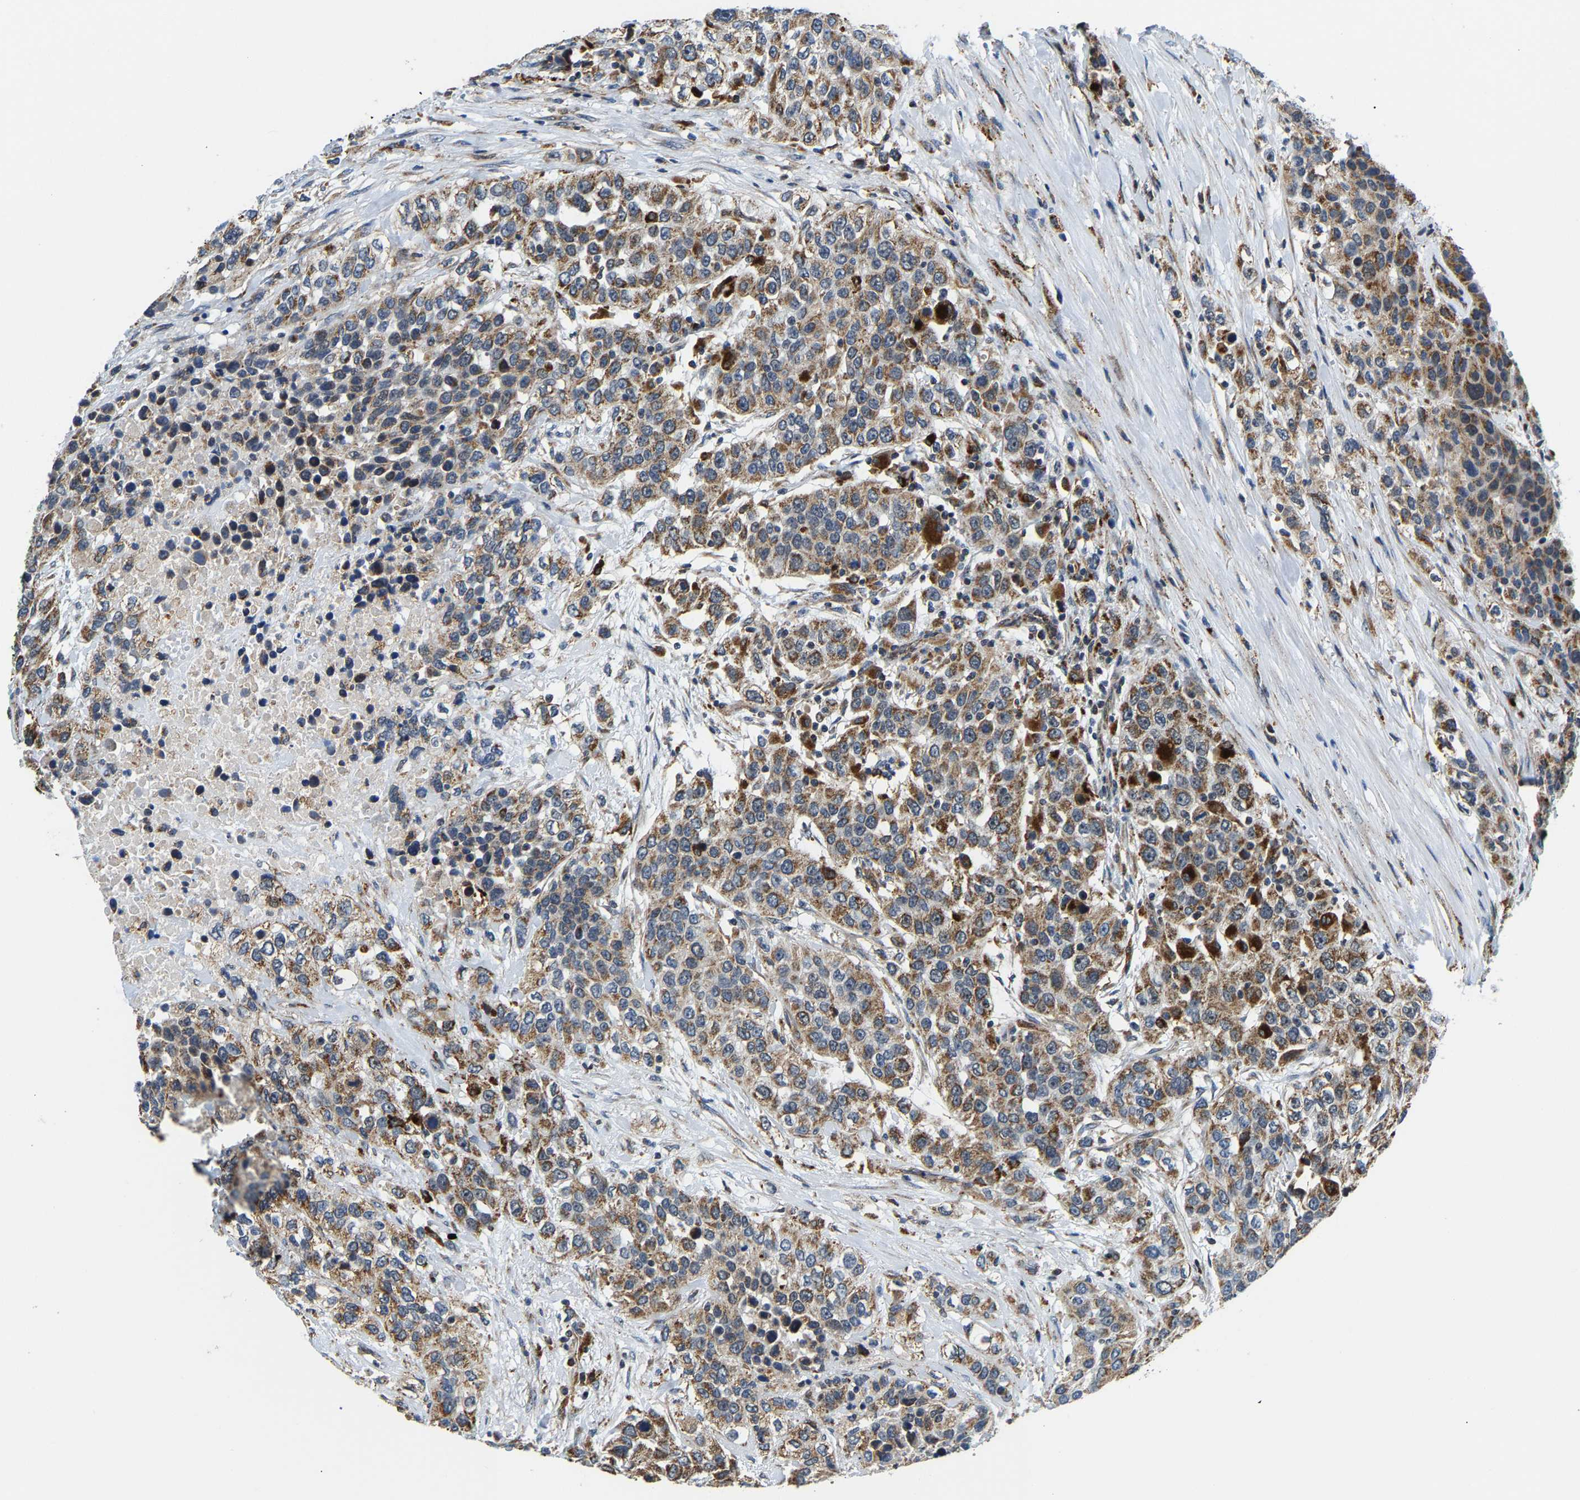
{"staining": {"intensity": "moderate", "quantity": "25%-75%", "location": "cytoplasmic/membranous"}, "tissue": "urothelial cancer", "cell_type": "Tumor cells", "image_type": "cancer", "snomed": [{"axis": "morphology", "description": "Urothelial carcinoma, High grade"}, {"axis": "topography", "description": "Urinary bladder"}], "caption": "Brown immunohistochemical staining in human urothelial cancer reveals moderate cytoplasmic/membranous staining in about 25%-75% of tumor cells.", "gene": "GIMAP7", "patient": {"sex": "female", "age": 80}}